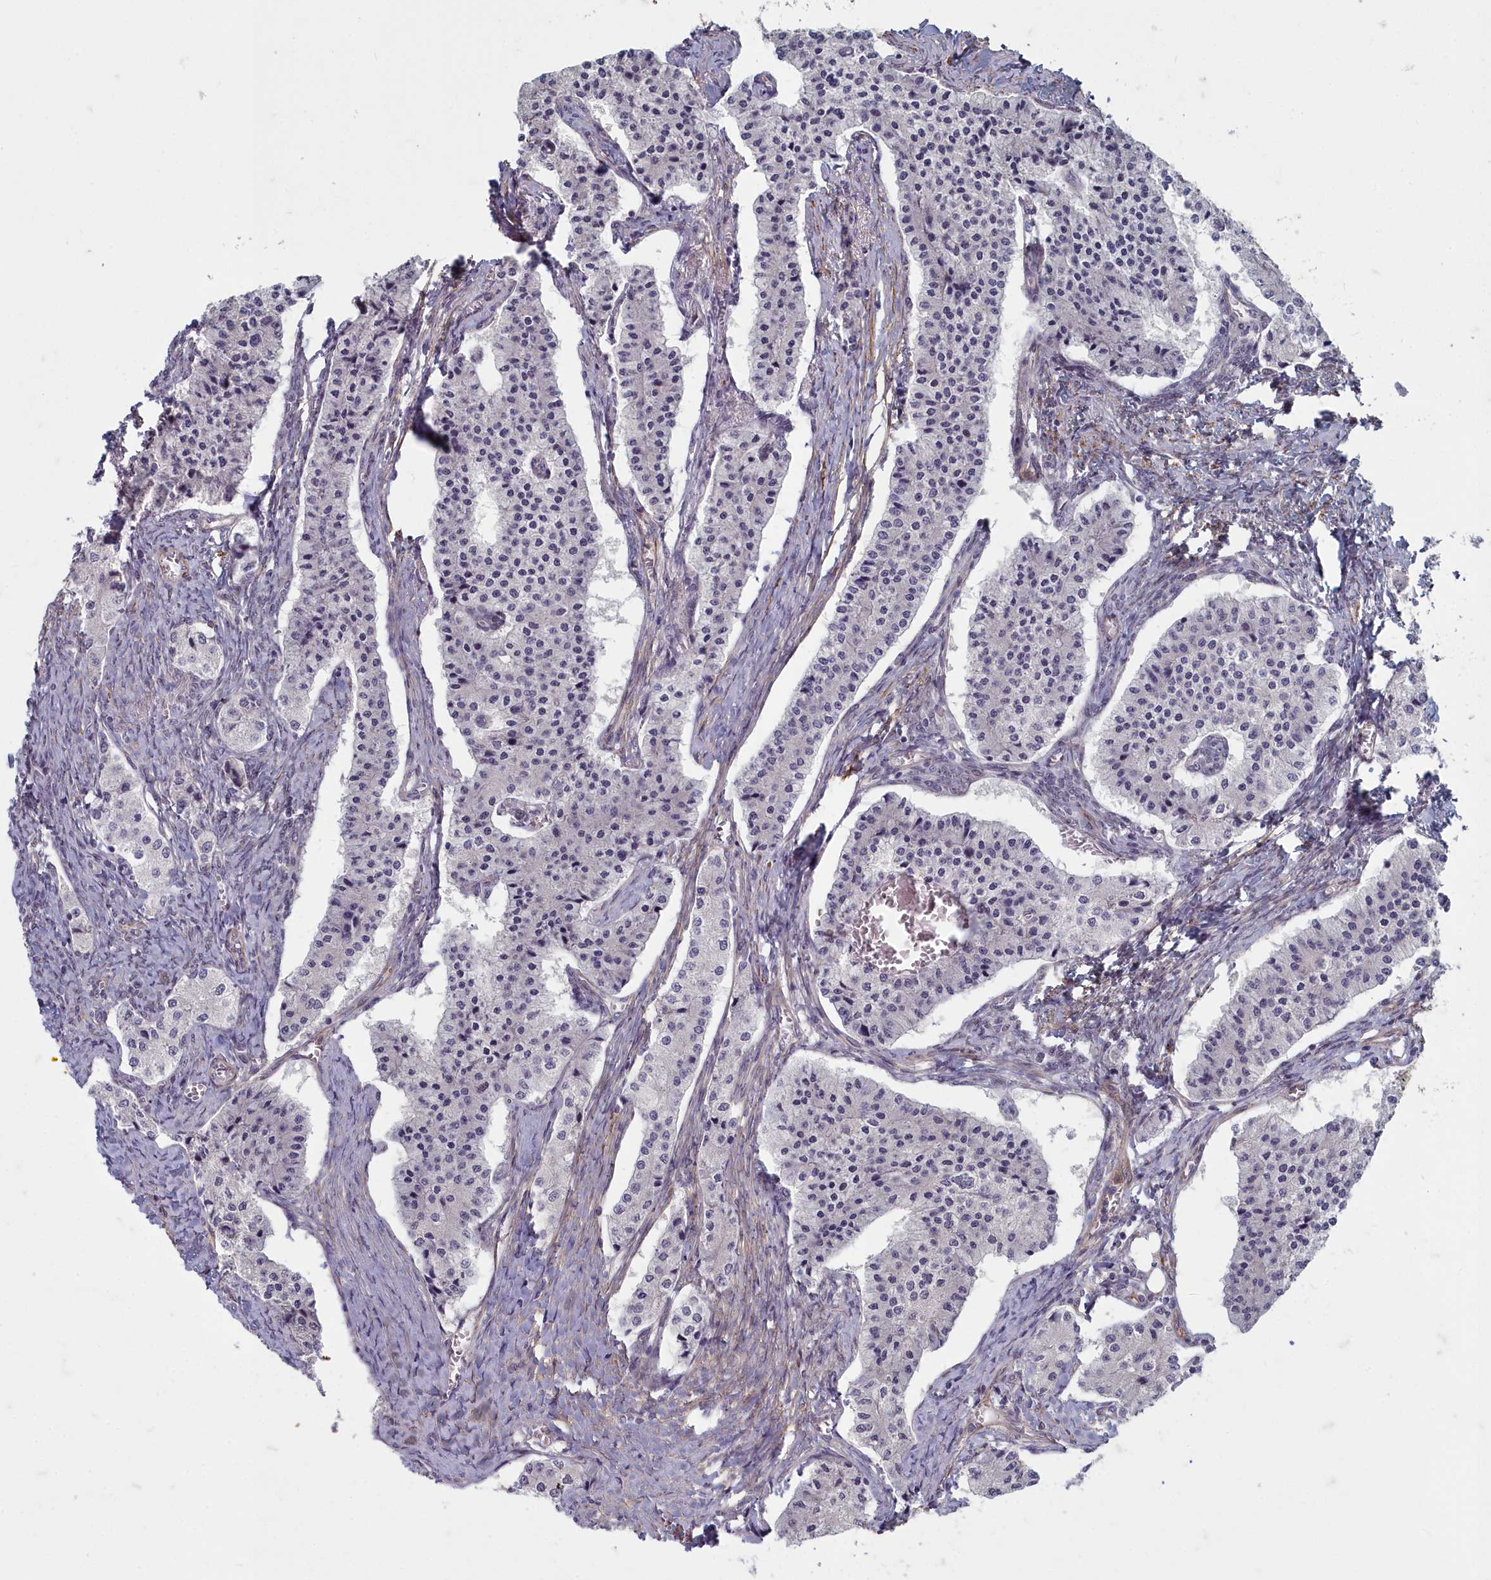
{"staining": {"intensity": "negative", "quantity": "none", "location": "none"}, "tissue": "carcinoid", "cell_type": "Tumor cells", "image_type": "cancer", "snomed": [{"axis": "morphology", "description": "Carcinoid, malignant, NOS"}, {"axis": "topography", "description": "Colon"}], "caption": "Immunohistochemical staining of carcinoid displays no significant staining in tumor cells.", "gene": "ZNF626", "patient": {"sex": "female", "age": 52}}